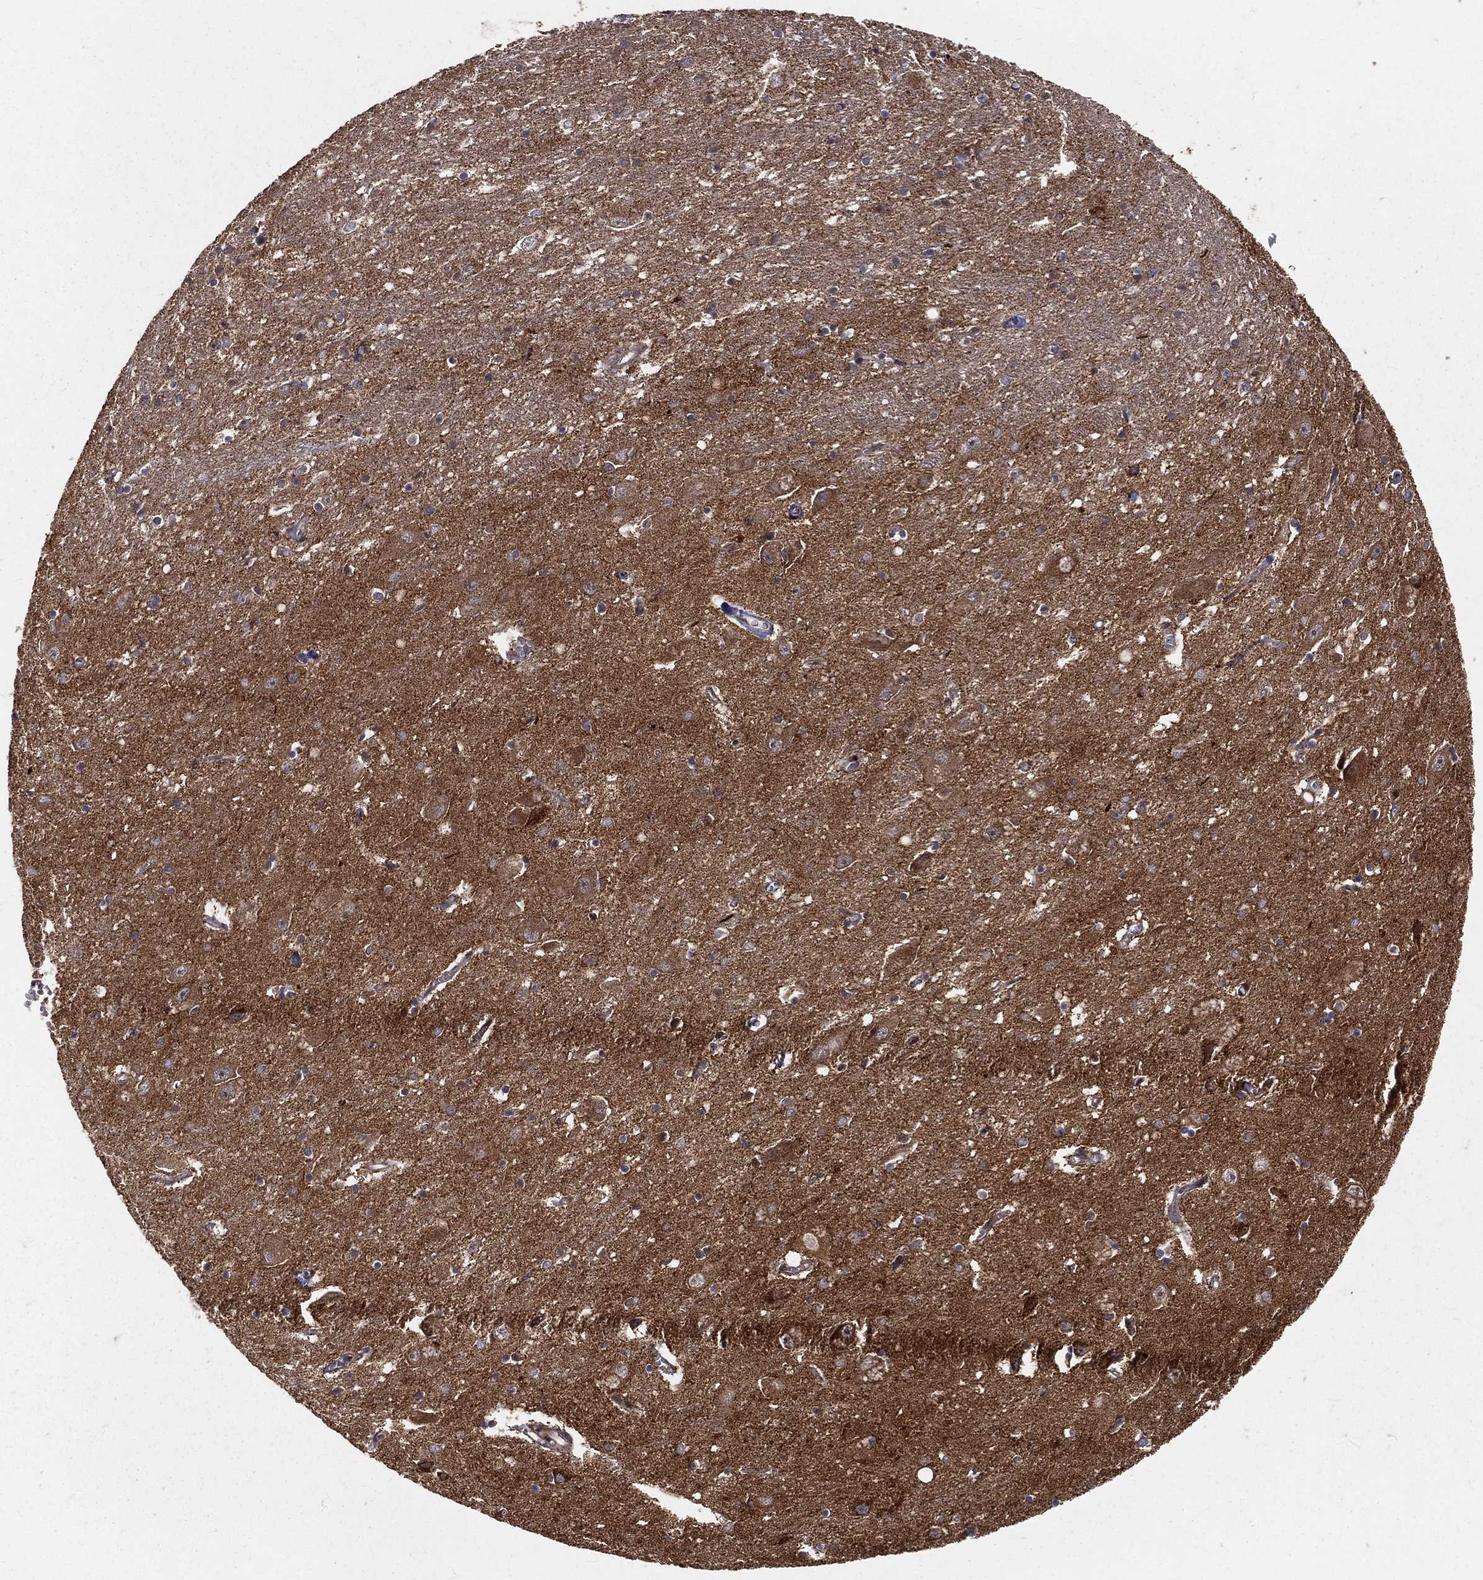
{"staining": {"intensity": "moderate", "quantity": "<25%", "location": "cytoplasmic/membranous"}, "tissue": "caudate", "cell_type": "Glial cells", "image_type": "normal", "snomed": [{"axis": "morphology", "description": "Normal tissue, NOS"}, {"axis": "topography", "description": "Lateral ventricle wall"}], "caption": "Immunohistochemical staining of normal human caudate reveals low levels of moderate cytoplasmic/membranous staining in approximately <25% of glial cells. (Brightfield microscopy of DAB IHC at high magnification).", "gene": "MDM2", "patient": {"sex": "male", "age": 54}}